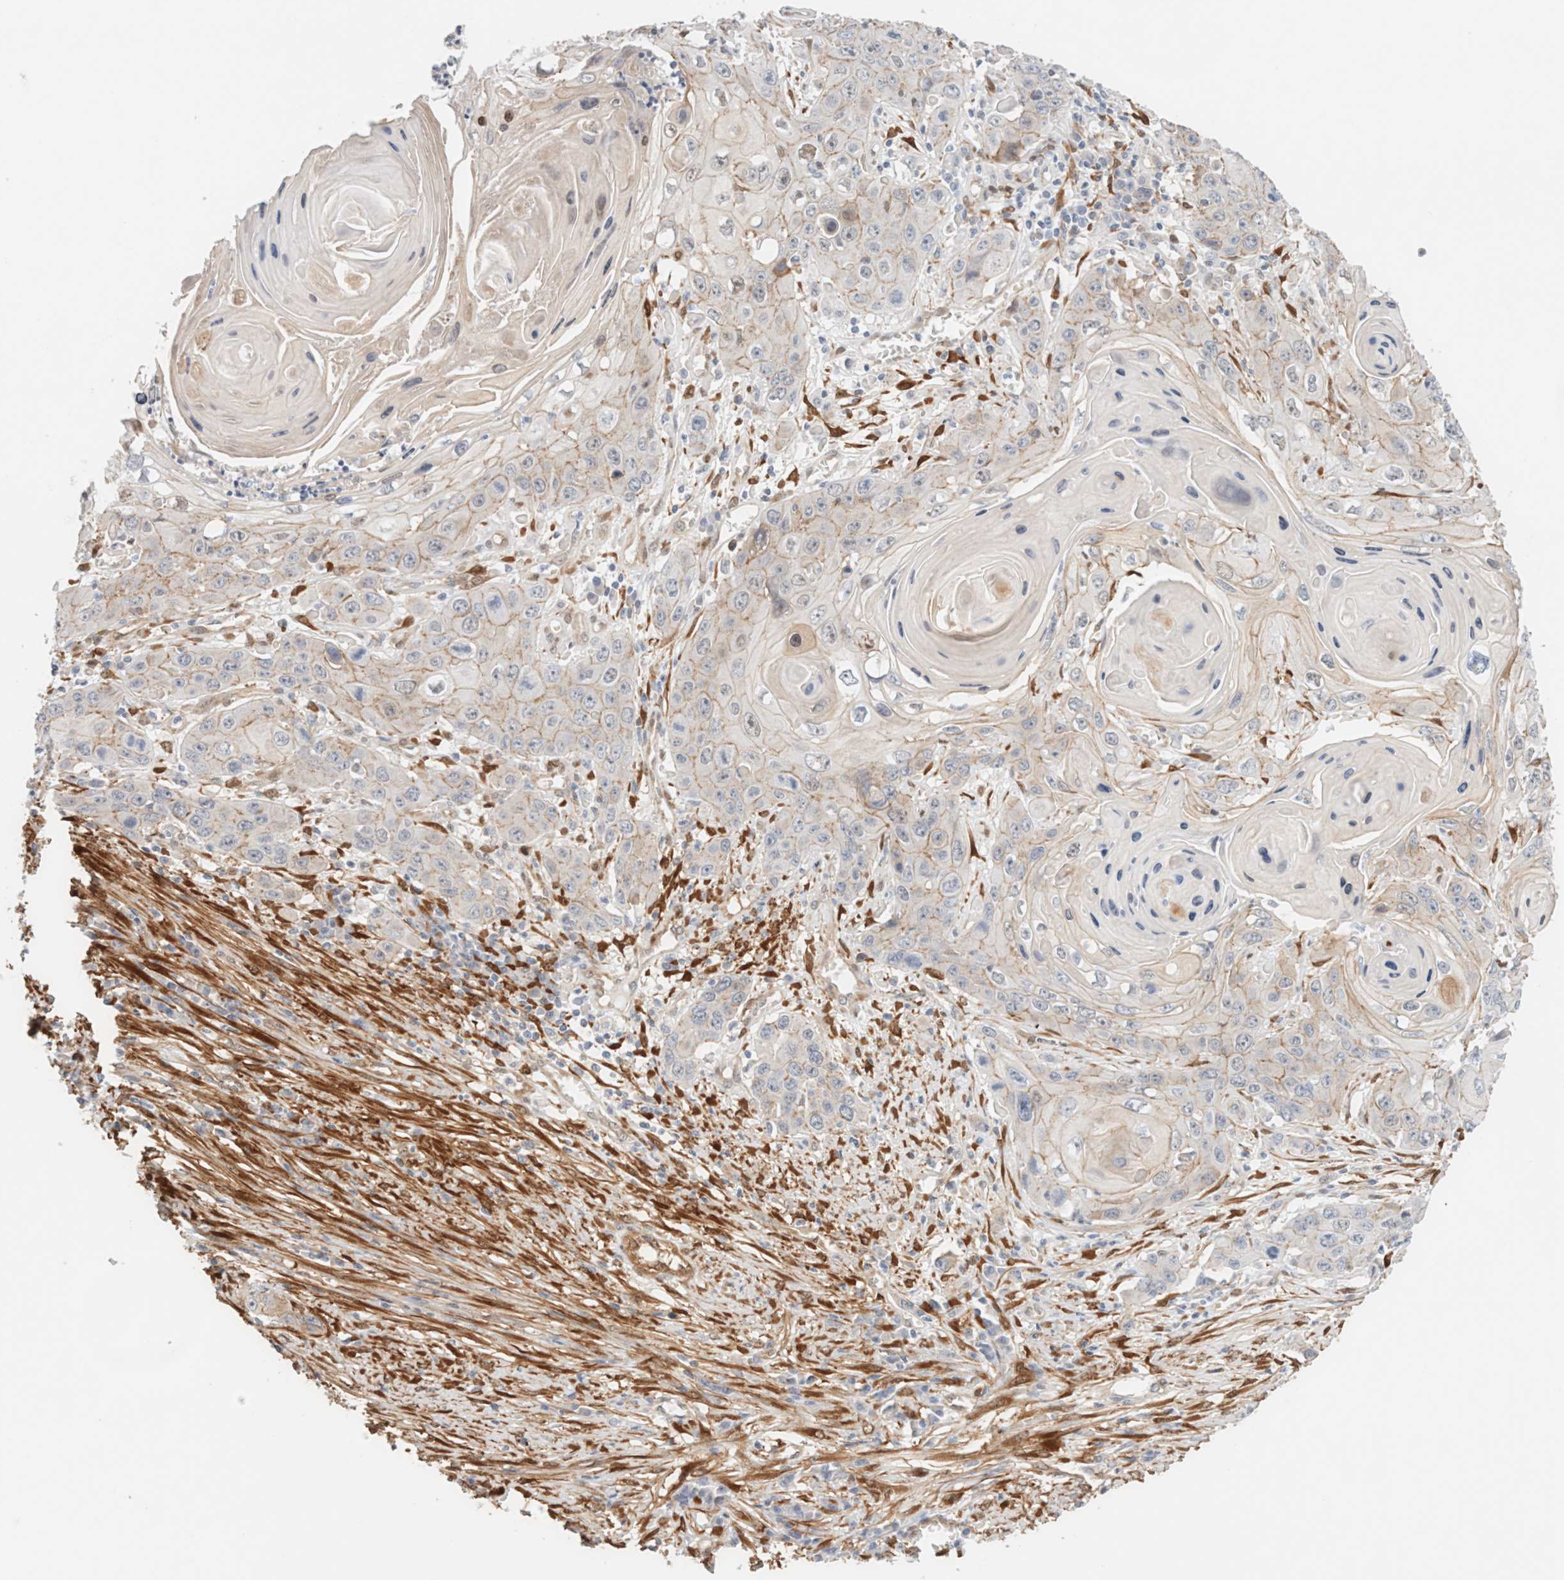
{"staining": {"intensity": "weak", "quantity": "25%-75%", "location": "cytoplasmic/membranous"}, "tissue": "skin cancer", "cell_type": "Tumor cells", "image_type": "cancer", "snomed": [{"axis": "morphology", "description": "Squamous cell carcinoma, NOS"}, {"axis": "topography", "description": "Skin"}], "caption": "Immunohistochemical staining of human skin cancer (squamous cell carcinoma) demonstrates weak cytoplasmic/membranous protein expression in approximately 25%-75% of tumor cells.", "gene": "LMCD1", "patient": {"sex": "male", "age": 55}}